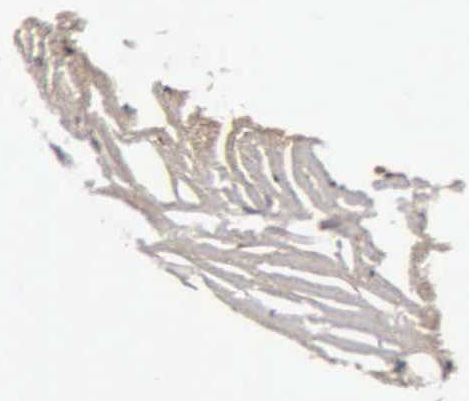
{"staining": {"intensity": "weak", "quantity": ">75%", "location": "cytoplasmic/membranous"}, "tissue": "thyroid cancer", "cell_type": "Tumor cells", "image_type": "cancer", "snomed": [{"axis": "morphology", "description": "Papillary adenocarcinoma, NOS"}, {"axis": "topography", "description": "Thyroid gland"}], "caption": "Immunohistochemistry (IHC) histopathology image of human thyroid cancer (papillary adenocarcinoma) stained for a protein (brown), which shows low levels of weak cytoplasmic/membranous positivity in about >75% of tumor cells.", "gene": "CST3", "patient": {"sex": "male", "age": 87}}